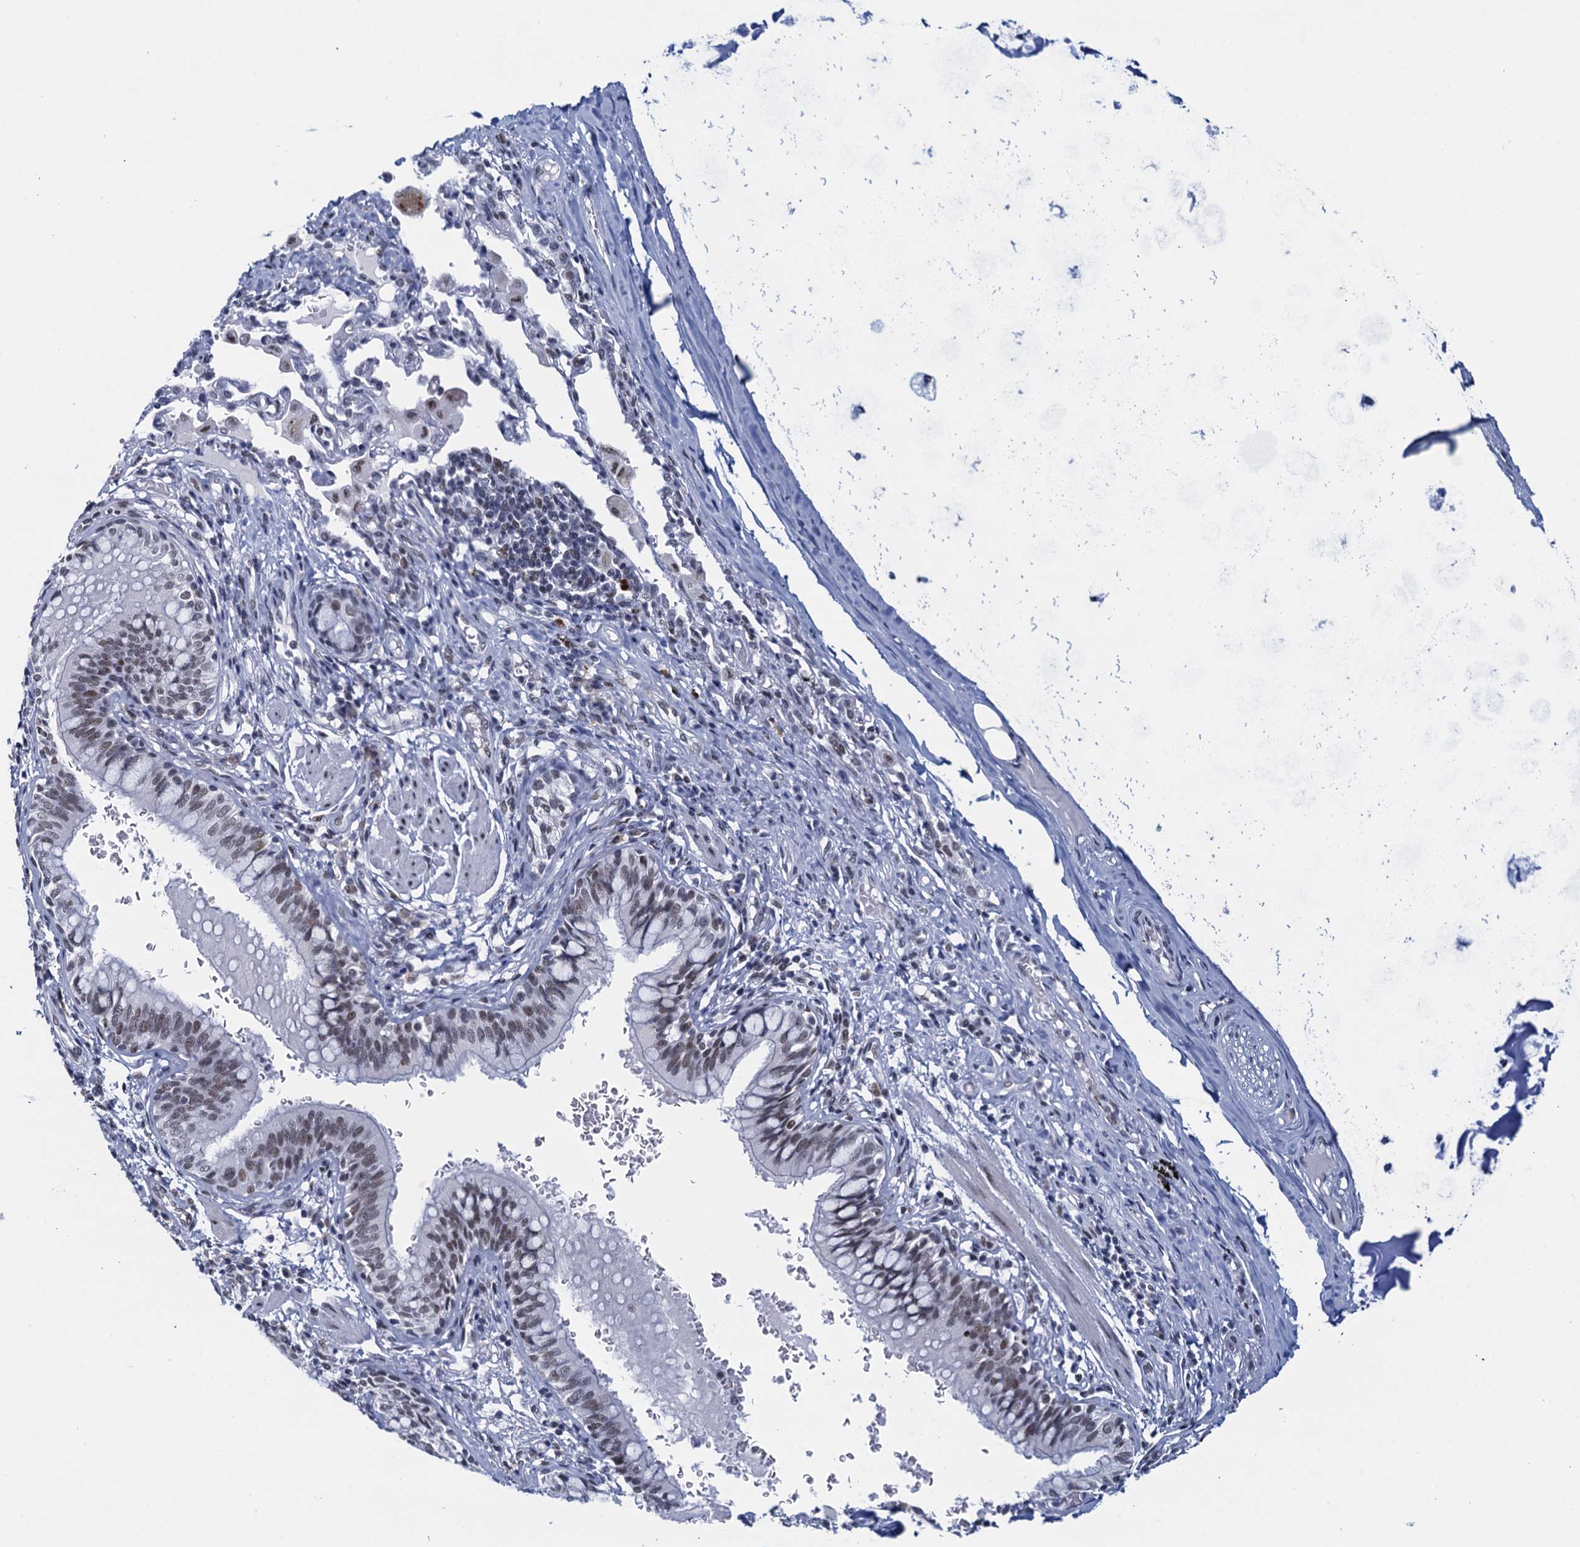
{"staining": {"intensity": "weak", "quantity": "25%-75%", "location": "nuclear"}, "tissue": "bronchus", "cell_type": "Respiratory epithelial cells", "image_type": "normal", "snomed": [{"axis": "morphology", "description": "Normal tissue, NOS"}, {"axis": "topography", "description": "Cartilage tissue"}, {"axis": "topography", "description": "Bronchus"}], "caption": "The micrograph shows staining of unremarkable bronchus, revealing weak nuclear protein positivity (brown color) within respiratory epithelial cells. The protein is shown in brown color, while the nuclei are stained blue.", "gene": "HNRNPUL2", "patient": {"sex": "female", "age": 36}}